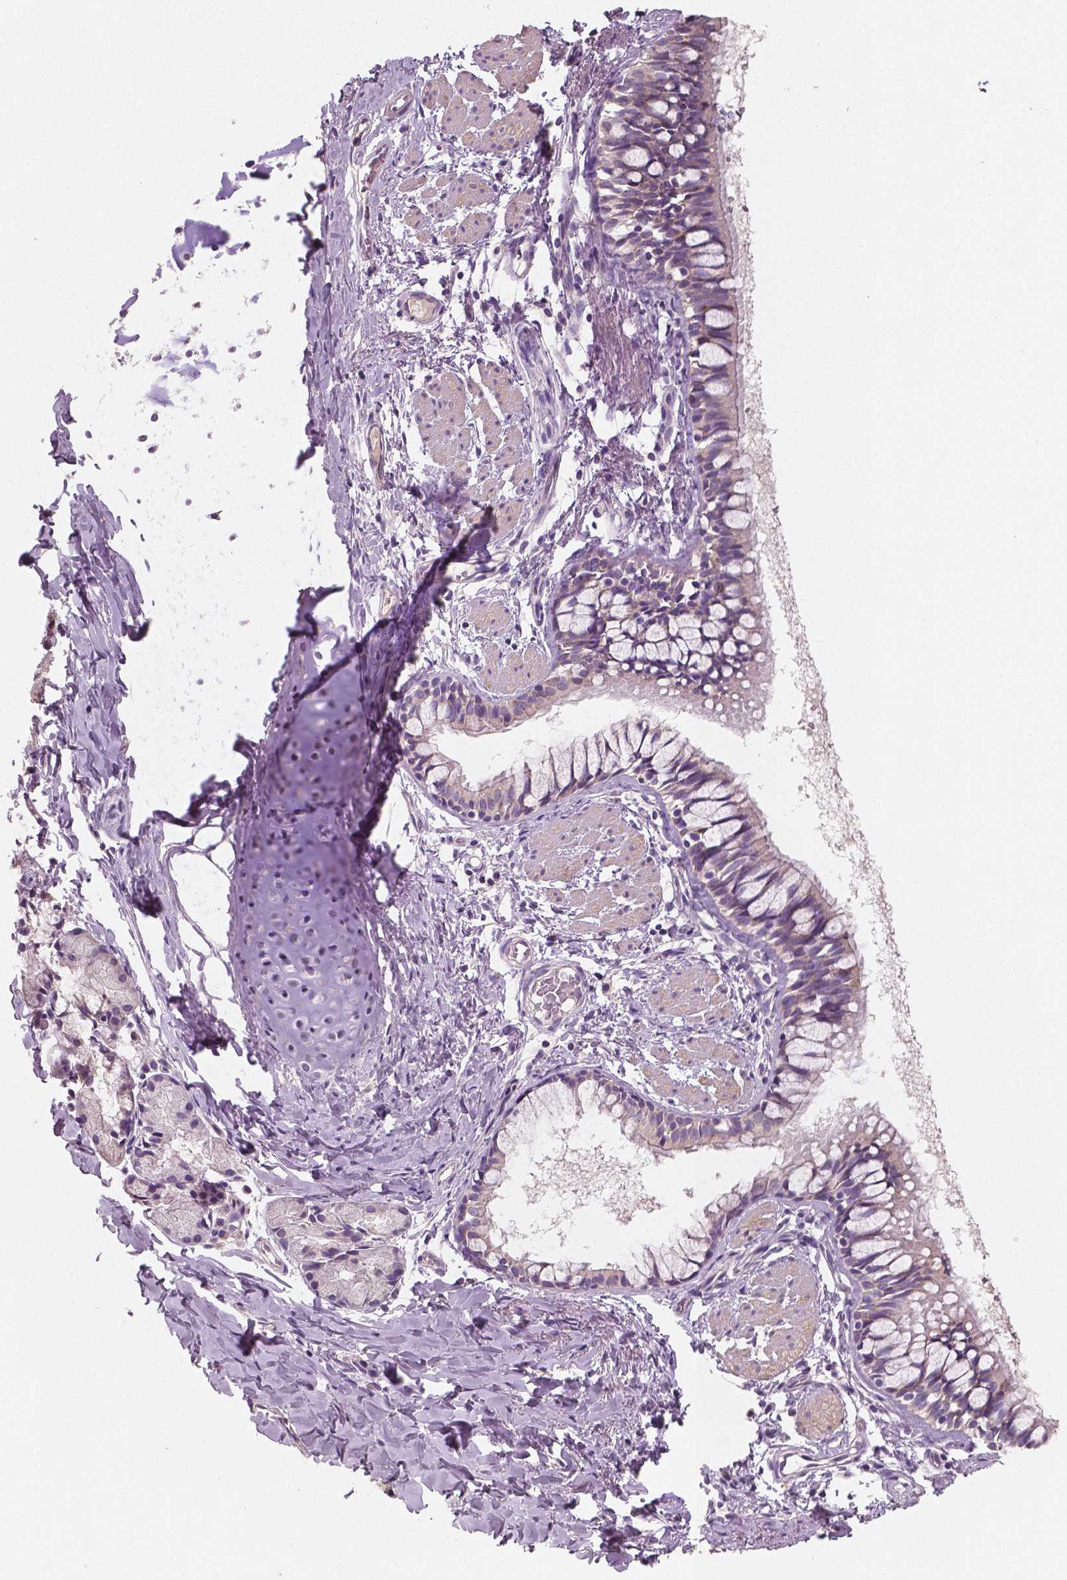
{"staining": {"intensity": "weak", "quantity": "25%-75%", "location": "cytoplasmic/membranous"}, "tissue": "bronchus", "cell_type": "Respiratory epithelial cells", "image_type": "normal", "snomed": [{"axis": "morphology", "description": "Normal tissue, NOS"}, {"axis": "topography", "description": "Bronchus"}], "caption": "Protein staining exhibits weak cytoplasmic/membranous positivity in about 25%-75% of respiratory epithelial cells in normal bronchus. Immunohistochemistry stains the protein in brown and the nuclei are stained blue.", "gene": "LSM14B", "patient": {"sex": "male", "age": 1}}